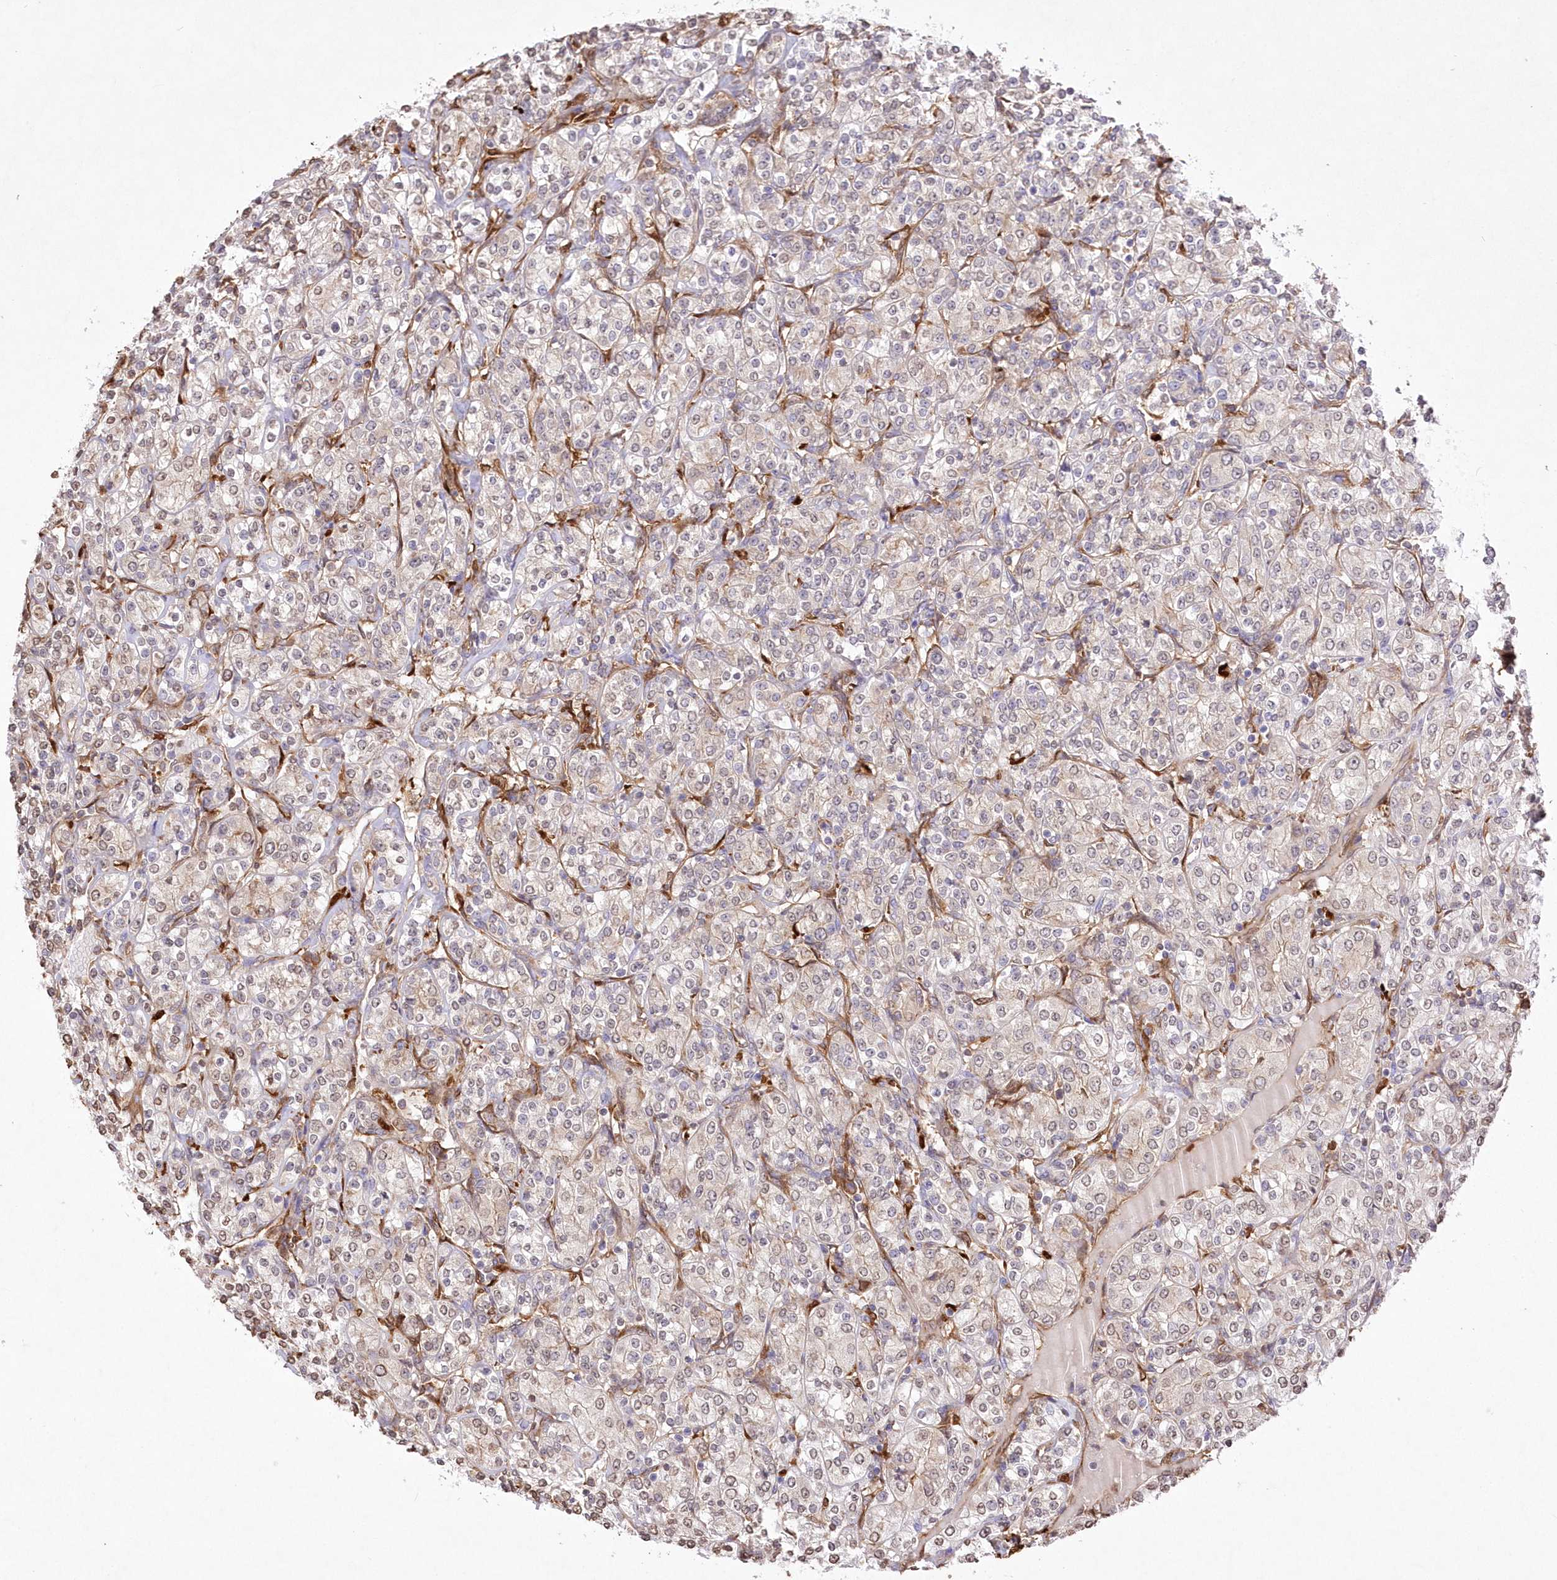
{"staining": {"intensity": "weak", "quantity": "<25%", "location": "nuclear"}, "tissue": "renal cancer", "cell_type": "Tumor cells", "image_type": "cancer", "snomed": [{"axis": "morphology", "description": "Adenocarcinoma, NOS"}, {"axis": "topography", "description": "Kidney"}], "caption": "The image reveals no significant expression in tumor cells of renal cancer.", "gene": "FCHO2", "patient": {"sex": "male", "age": 77}}